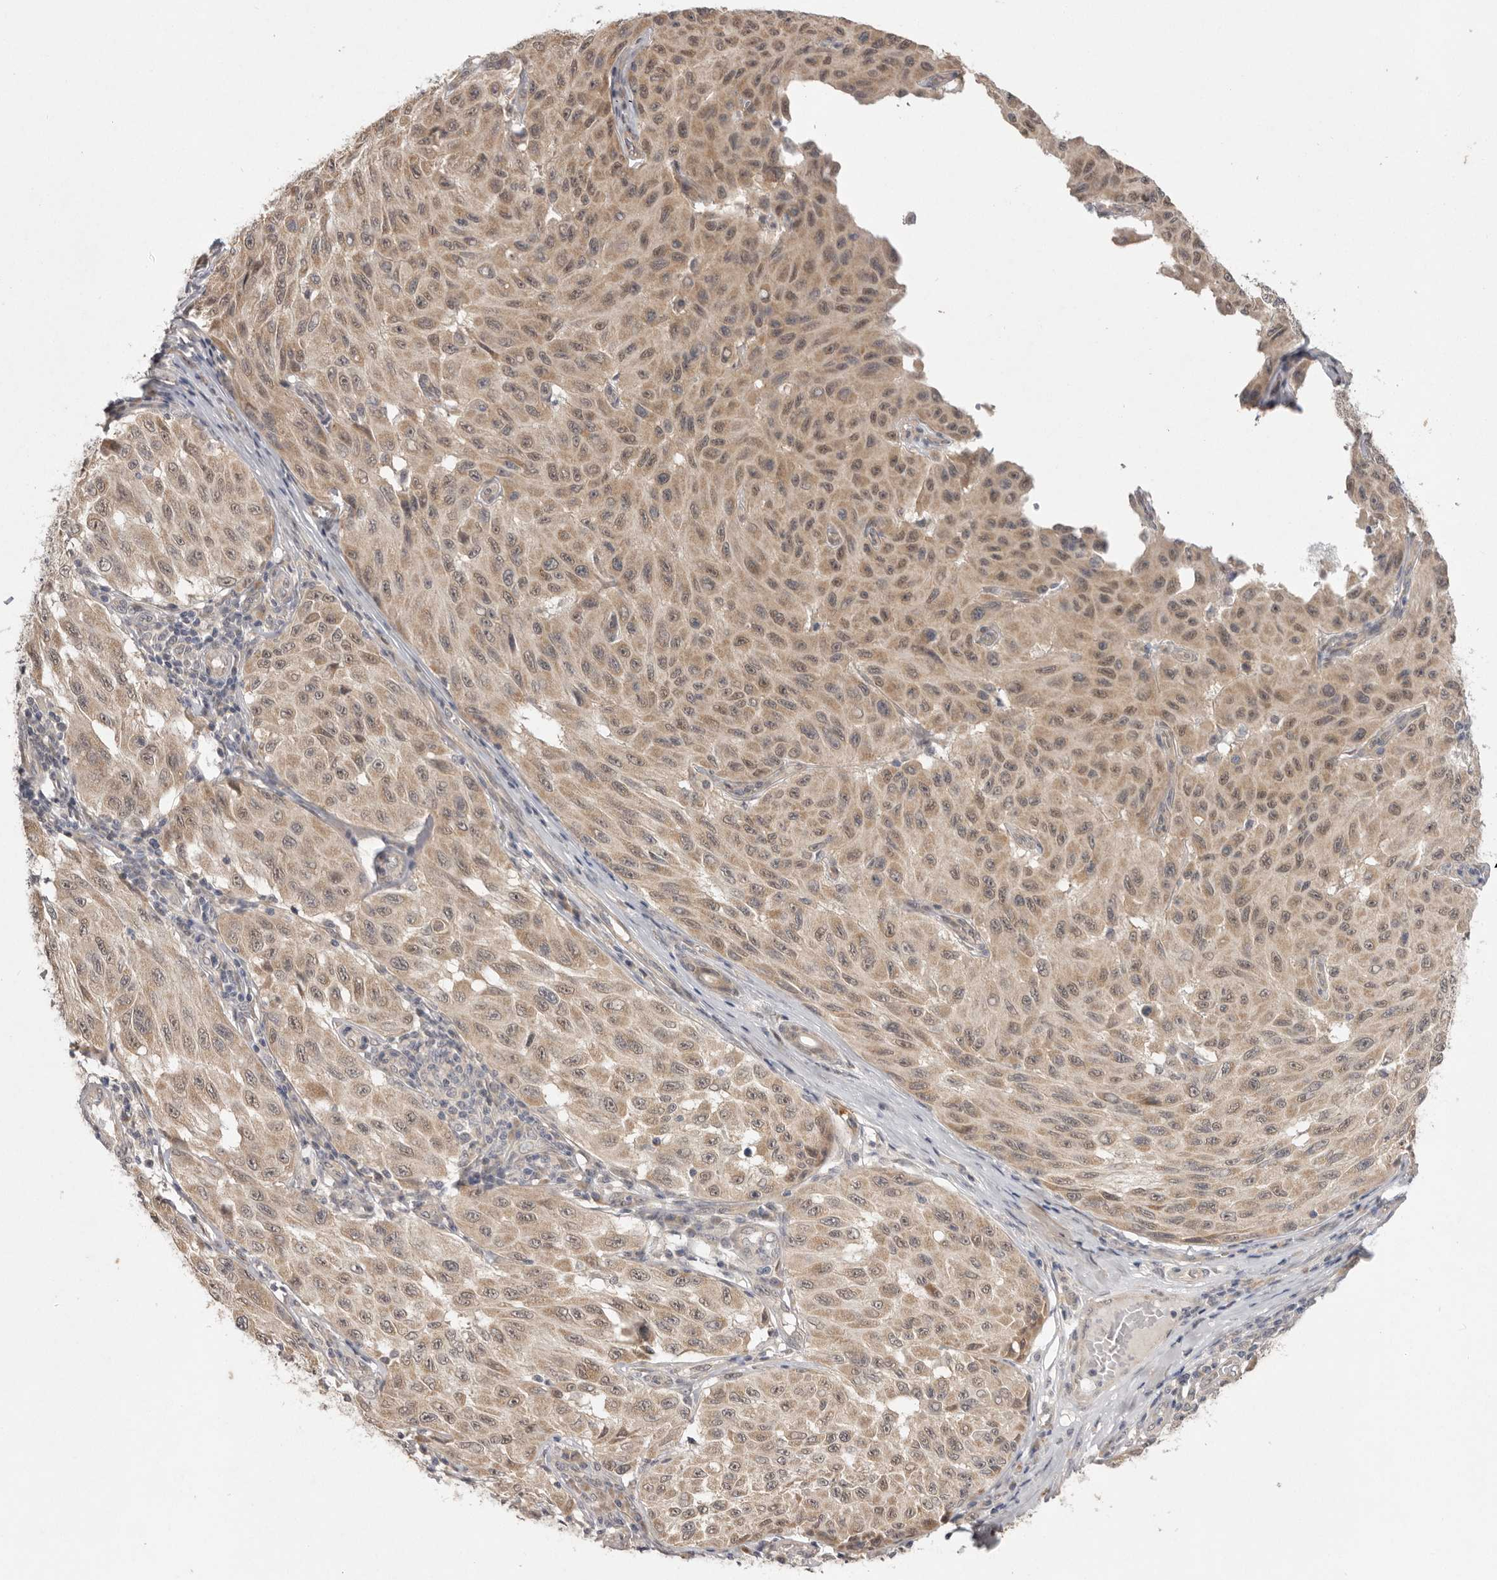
{"staining": {"intensity": "weak", "quantity": ">75%", "location": "cytoplasmic/membranous,nuclear"}, "tissue": "melanoma", "cell_type": "Tumor cells", "image_type": "cancer", "snomed": [{"axis": "morphology", "description": "Malignant melanoma, NOS"}, {"axis": "topography", "description": "Skin"}], "caption": "Malignant melanoma tissue demonstrates weak cytoplasmic/membranous and nuclear staining in about >75% of tumor cells", "gene": "NSUN4", "patient": {"sex": "male", "age": 30}}